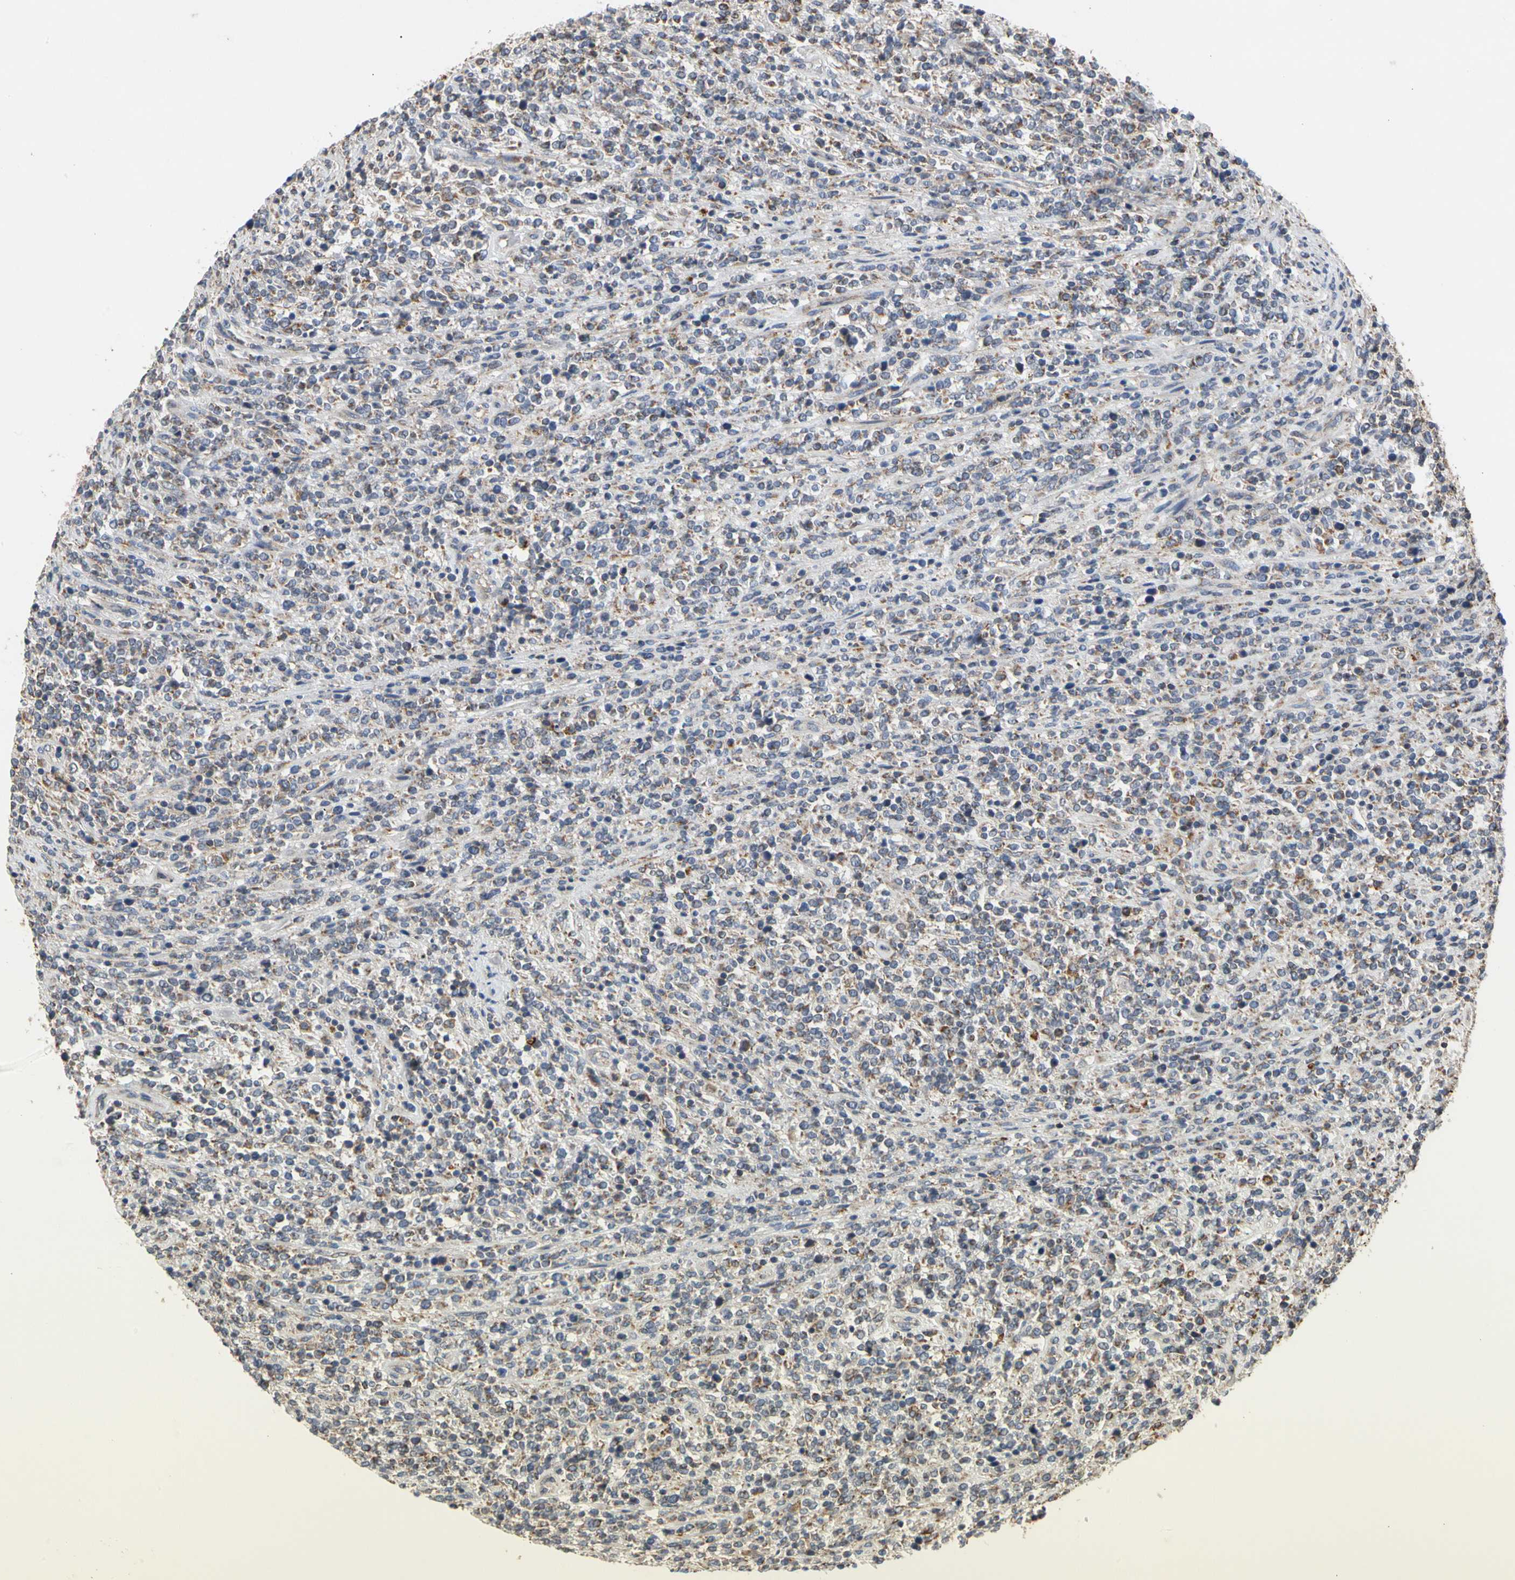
{"staining": {"intensity": "weak", "quantity": "<25%", "location": "cytoplasmic/membranous"}, "tissue": "lymphoma", "cell_type": "Tumor cells", "image_type": "cancer", "snomed": [{"axis": "morphology", "description": "Malignant lymphoma, non-Hodgkin's type, High grade"}, {"axis": "topography", "description": "Soft tissue"}], "caption": "DAB immunohistochemical staining of lymphoma reveals no significant positivity in tumor cells.", "gene": "GPD2", "patient": {"sex": "male", "age": 18}}